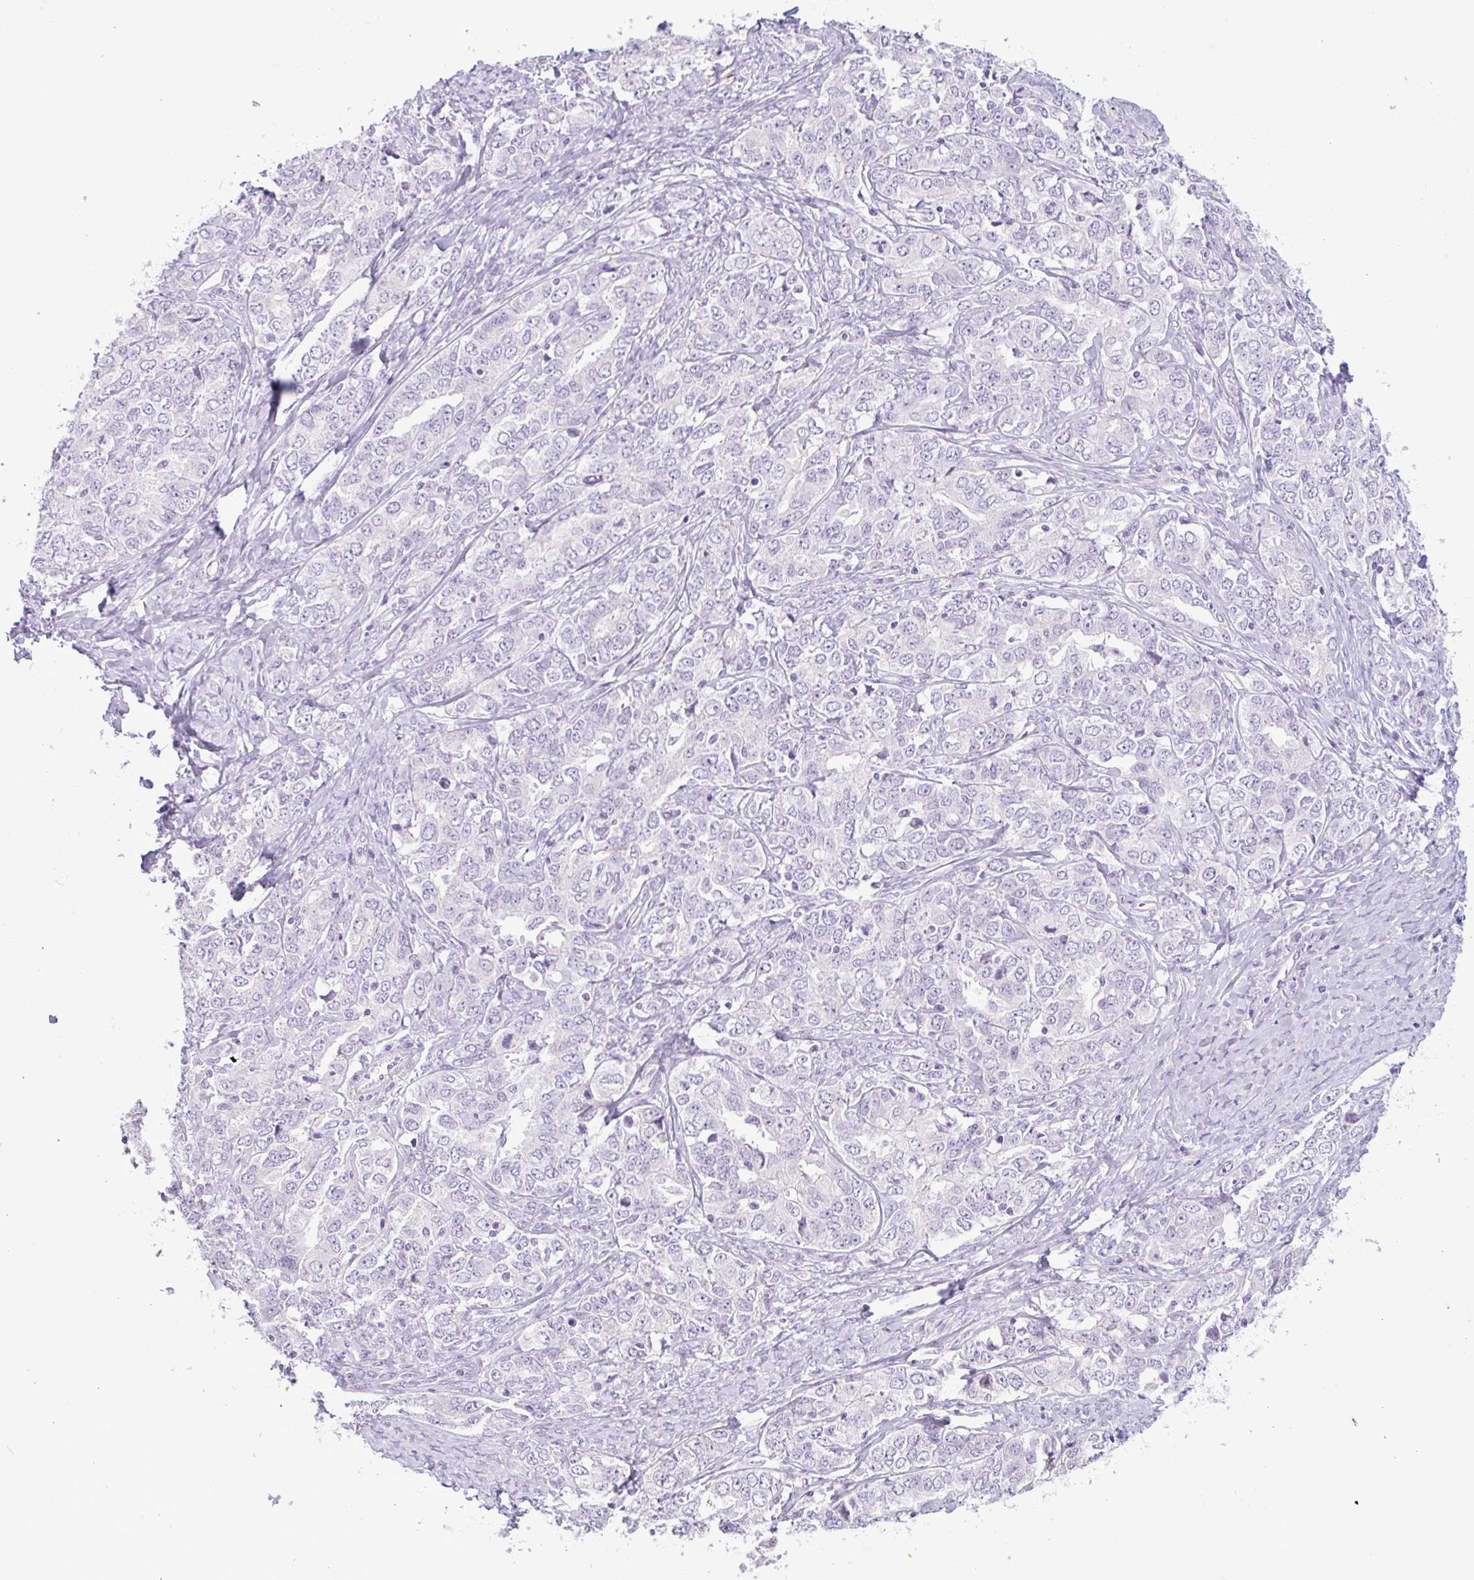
{"staining": {"intensity": "negative", "quantity": "none", "location": "none"}, "tissue": "ovarian cancer", "cell_type": "Tumor cells", "image_type": "cancer", "snomed": [{"axis": "morphology", "description": "Carcinoma, endometroid"}, {"axis": "topography", "description": "Ovary"}], "caption": "Immunohistochemical staining of human ovarian cancer demonstrates no significant expression in tumor cells.", "gene": "CTSE", "patient": {"sex": "female", "age": 62}}